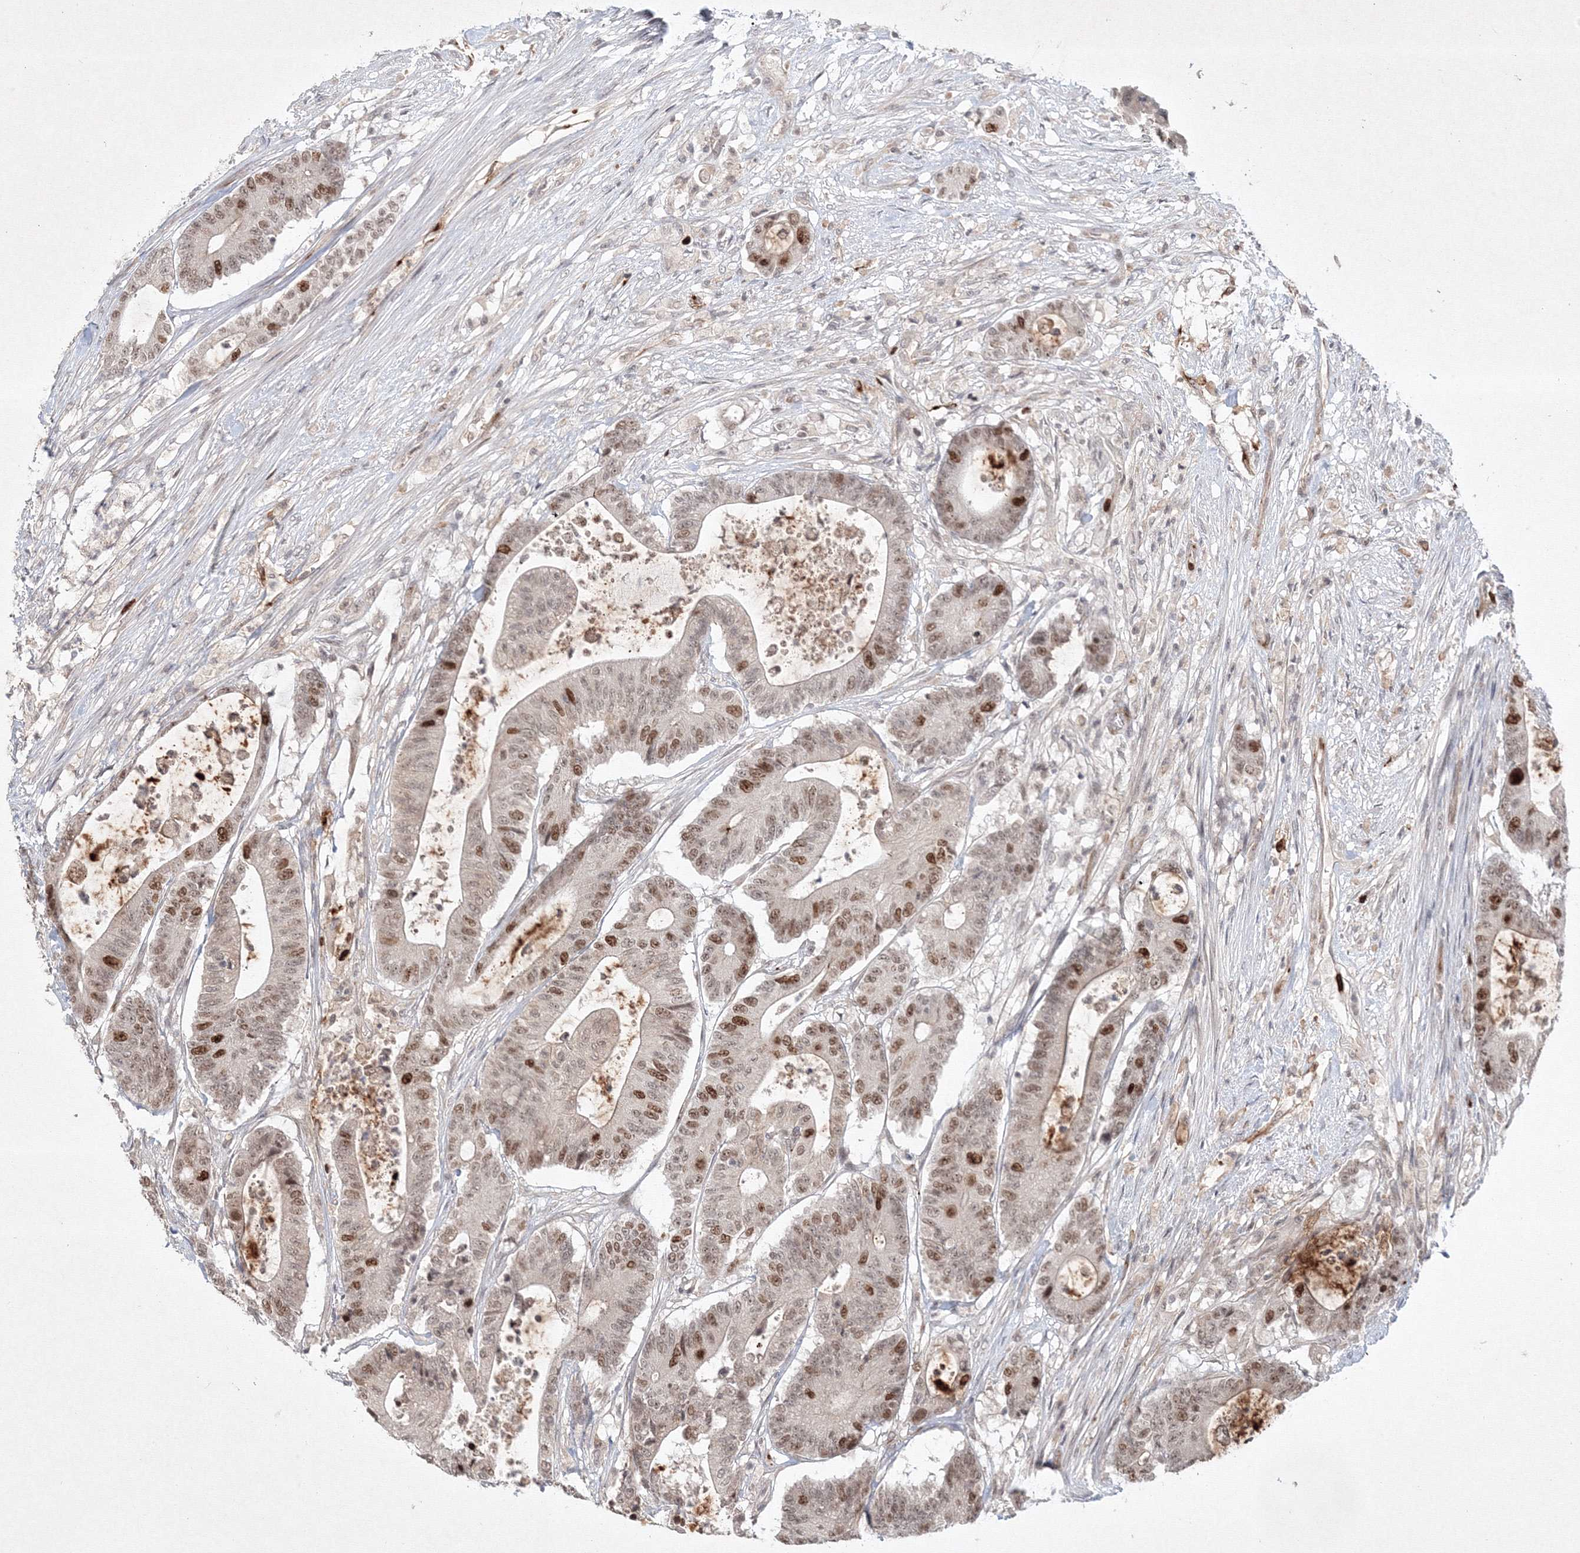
{"staining": {"intensity": "moderate", "quantity": ">75%", "location": "nuclear"}, "tissue": "colorectal cancer", "cell_type": "Tumor cells", "image_type": "cancer", "snomed": [{"axis": "morphology", "description": "Adenocarcinoma, NOS"}, {"axis": "topography", "description": "Colon"}], "caption": "Protein expression analysis of colorectal adenocarcinoma reveals moderate nuclear staining in approximately >75% of tumor cells.", "gene": "KIF20A", "patient": {"sex": "female", "age": 84}}